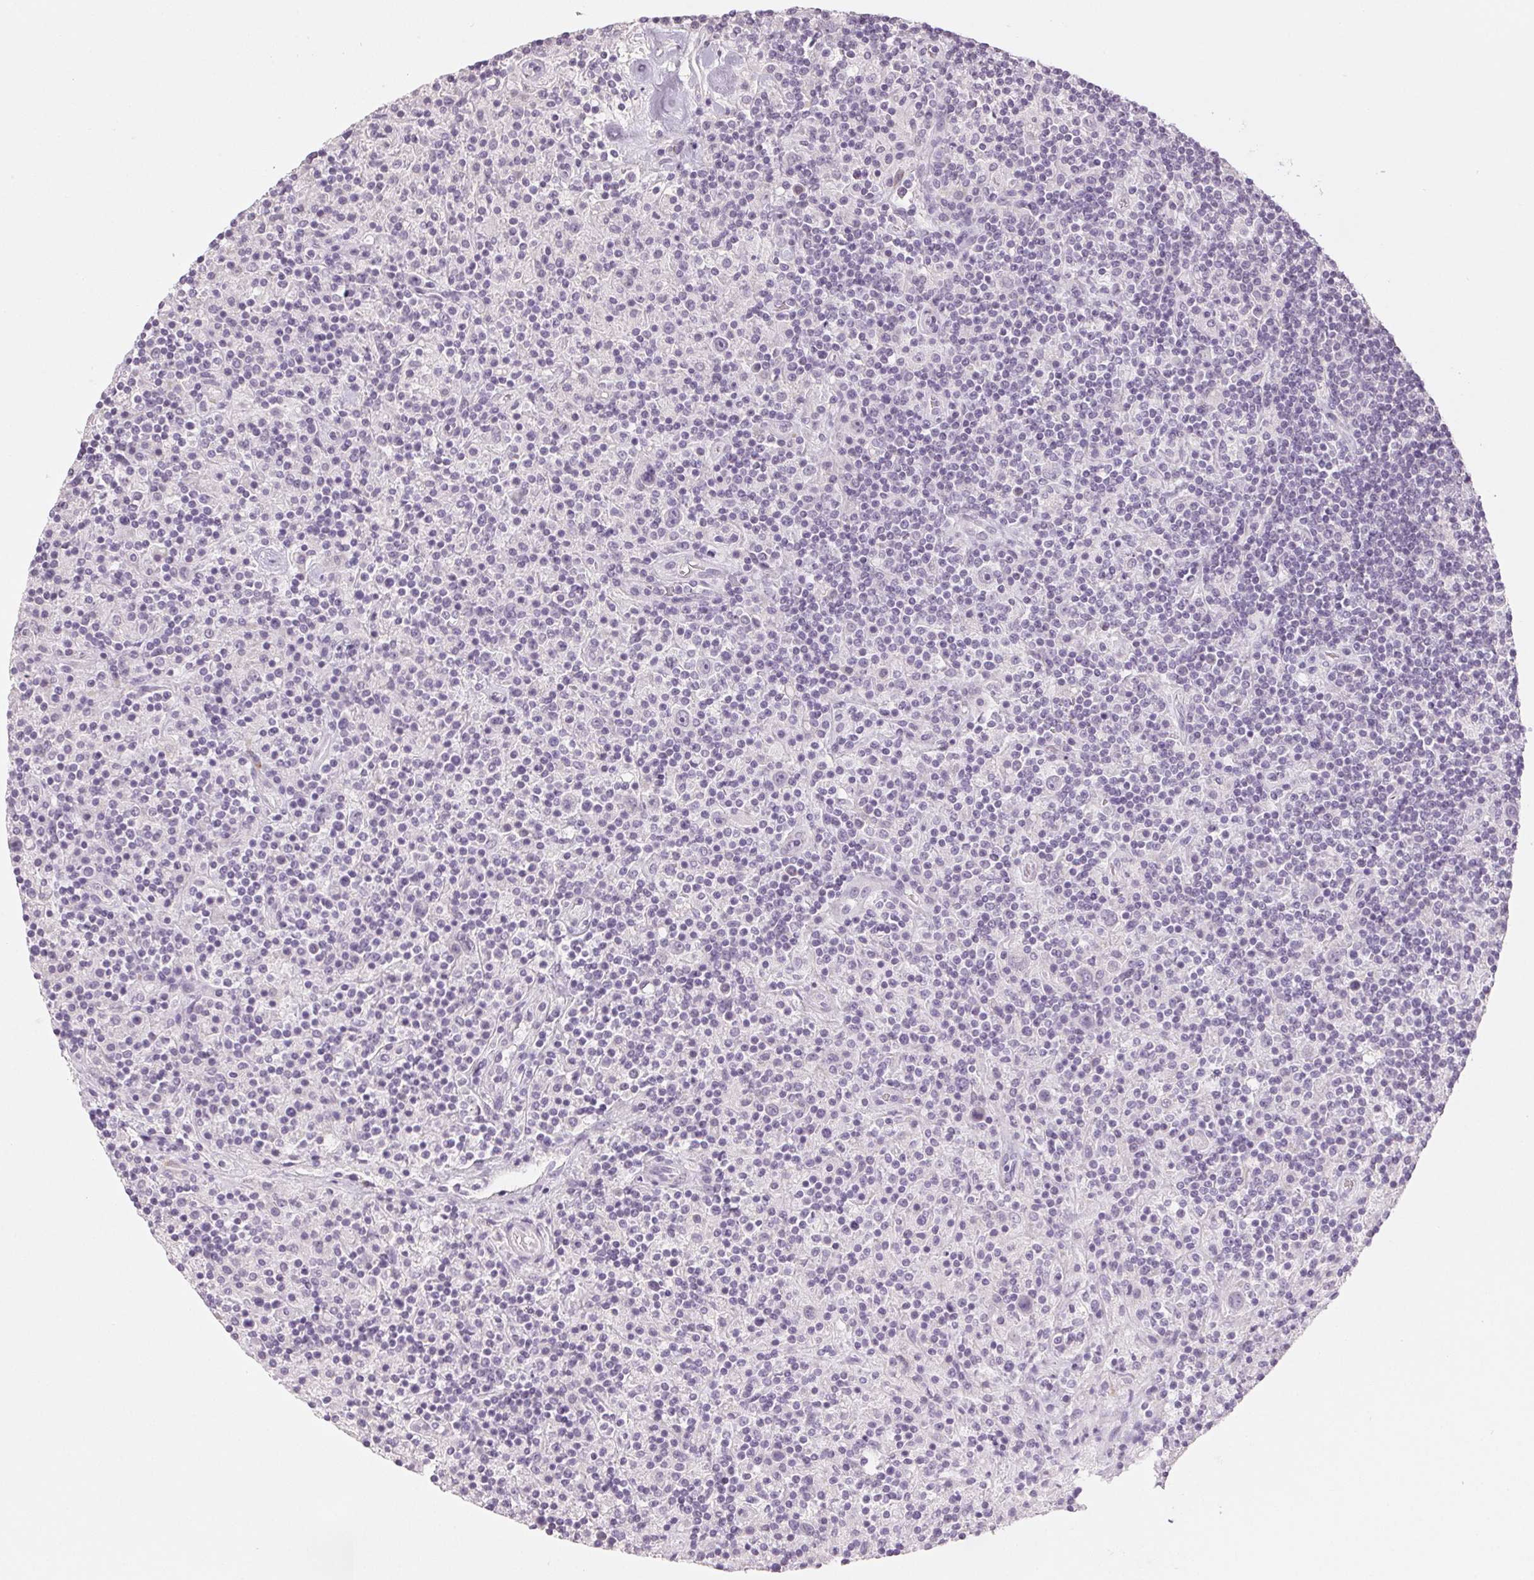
{"staining": {"intensity": "negative", "quantity": "none", "location": "none"}, "tissue": "lymphoma", "cell_type": "Tumor cells", "image_type": "cancer", "snomed": [{"axis": "morphology", "description": "Hodgkin's disease, NOS"}, {"axis": "topography", "description": "Lymph node"}], "caption": "A photomicrograph of human lymphoma is negative for staining in tumor cells.", "gene": "DNAJC6", "patient": {"sex": "male", "age": 70}}